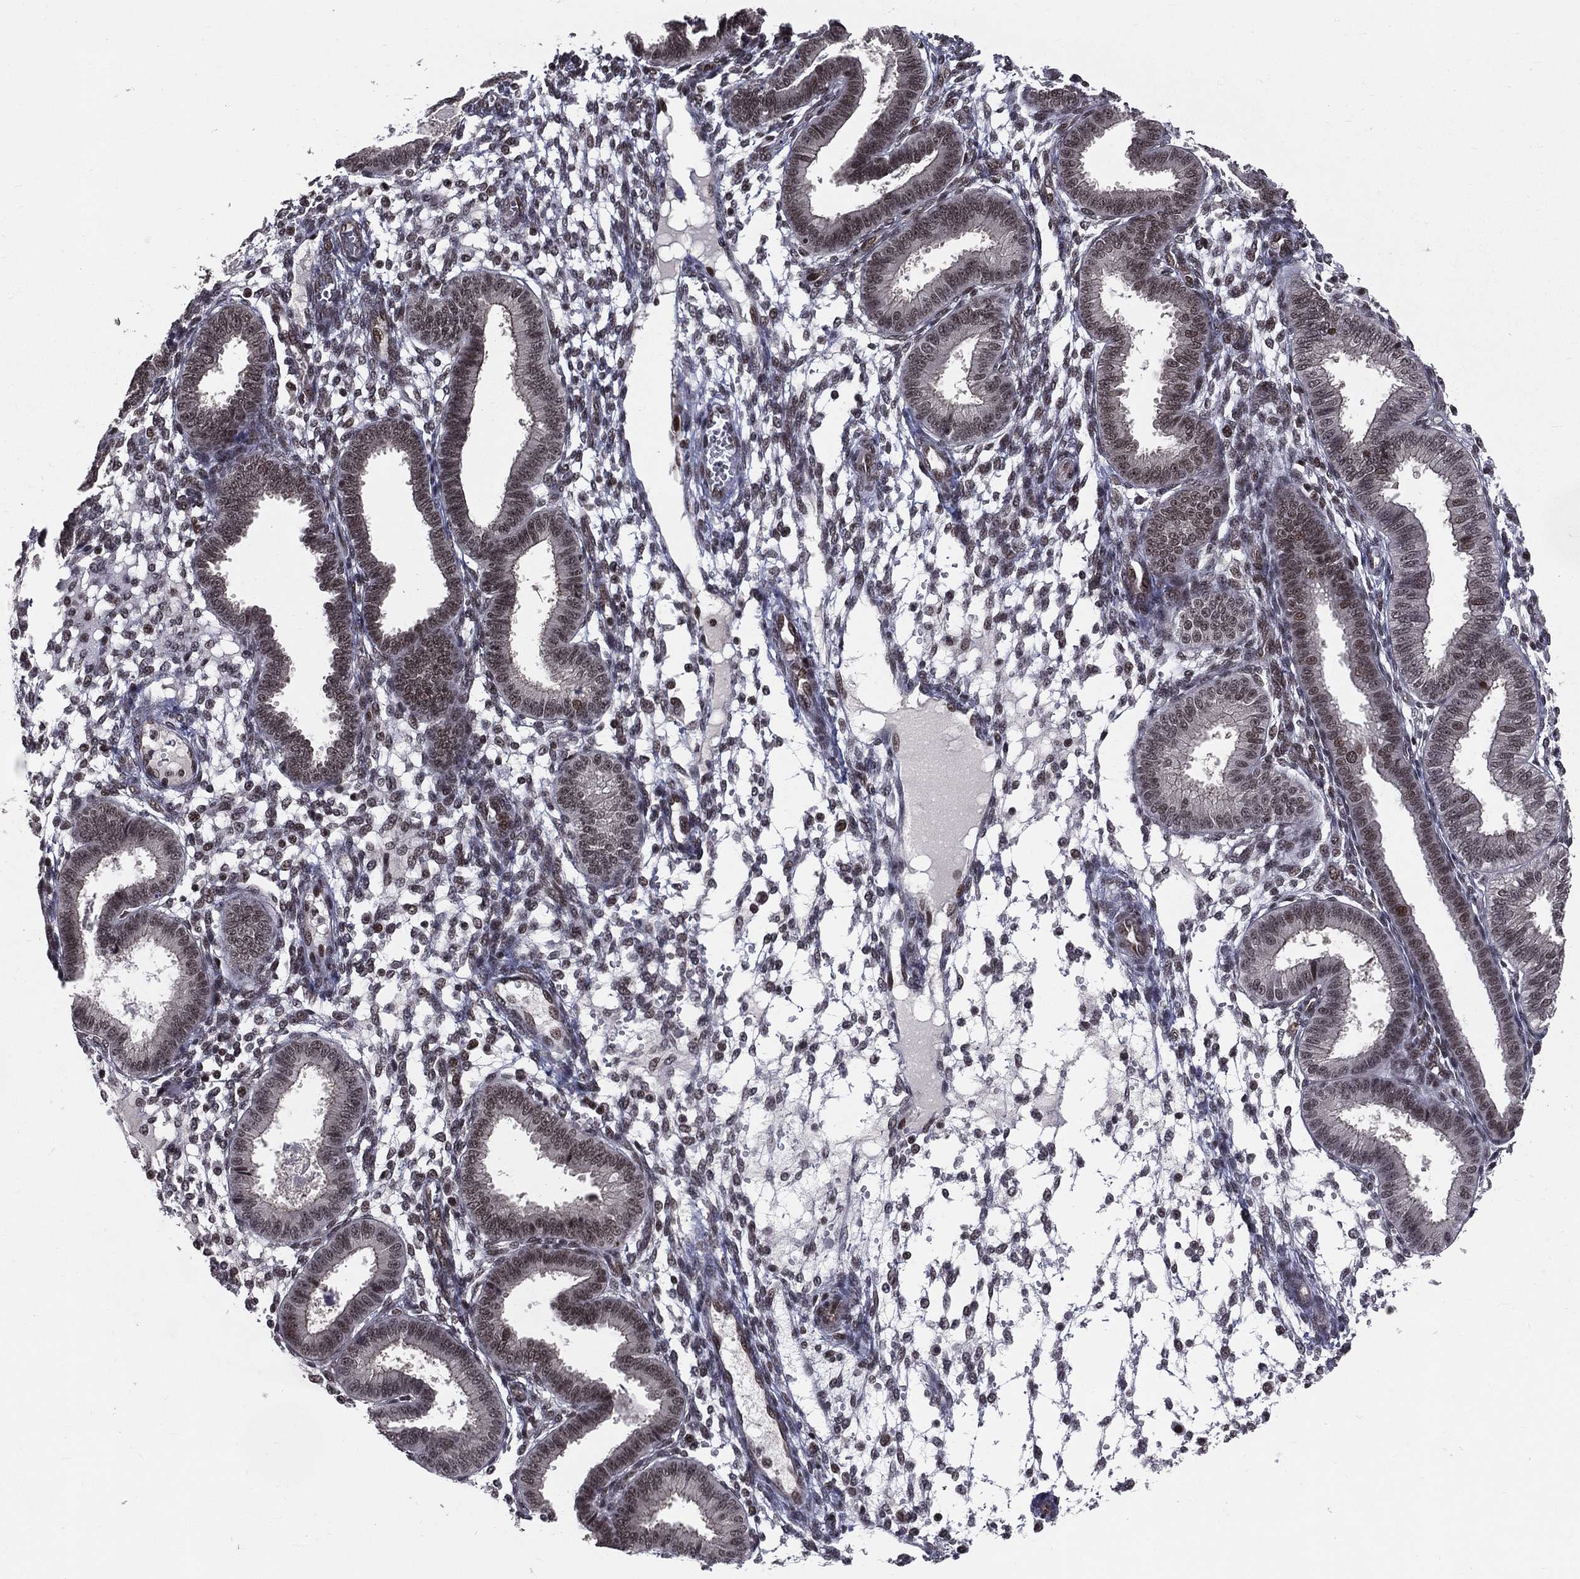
{"staining": {"intensity": "strong", "quantity": ">75%", "location": "nuclear"}, "tissue": "endometrium", "cell_type": "Cells in endometrial stroma", "image_type": "normal", "snomed": [{"axis": "morphology", "description": "Normal tissue, NOS"}, {"axis": "topography", "description": "Endometrium"}], "caption": "Brown immunohistochemical staining in benign human endometrium displays strong nuclear staining in about >75% of cells in endometrial stroma. Nuclei are stained in blue.", "gene": "SMC3", "patient": {"sex": "female", "age": 43}}